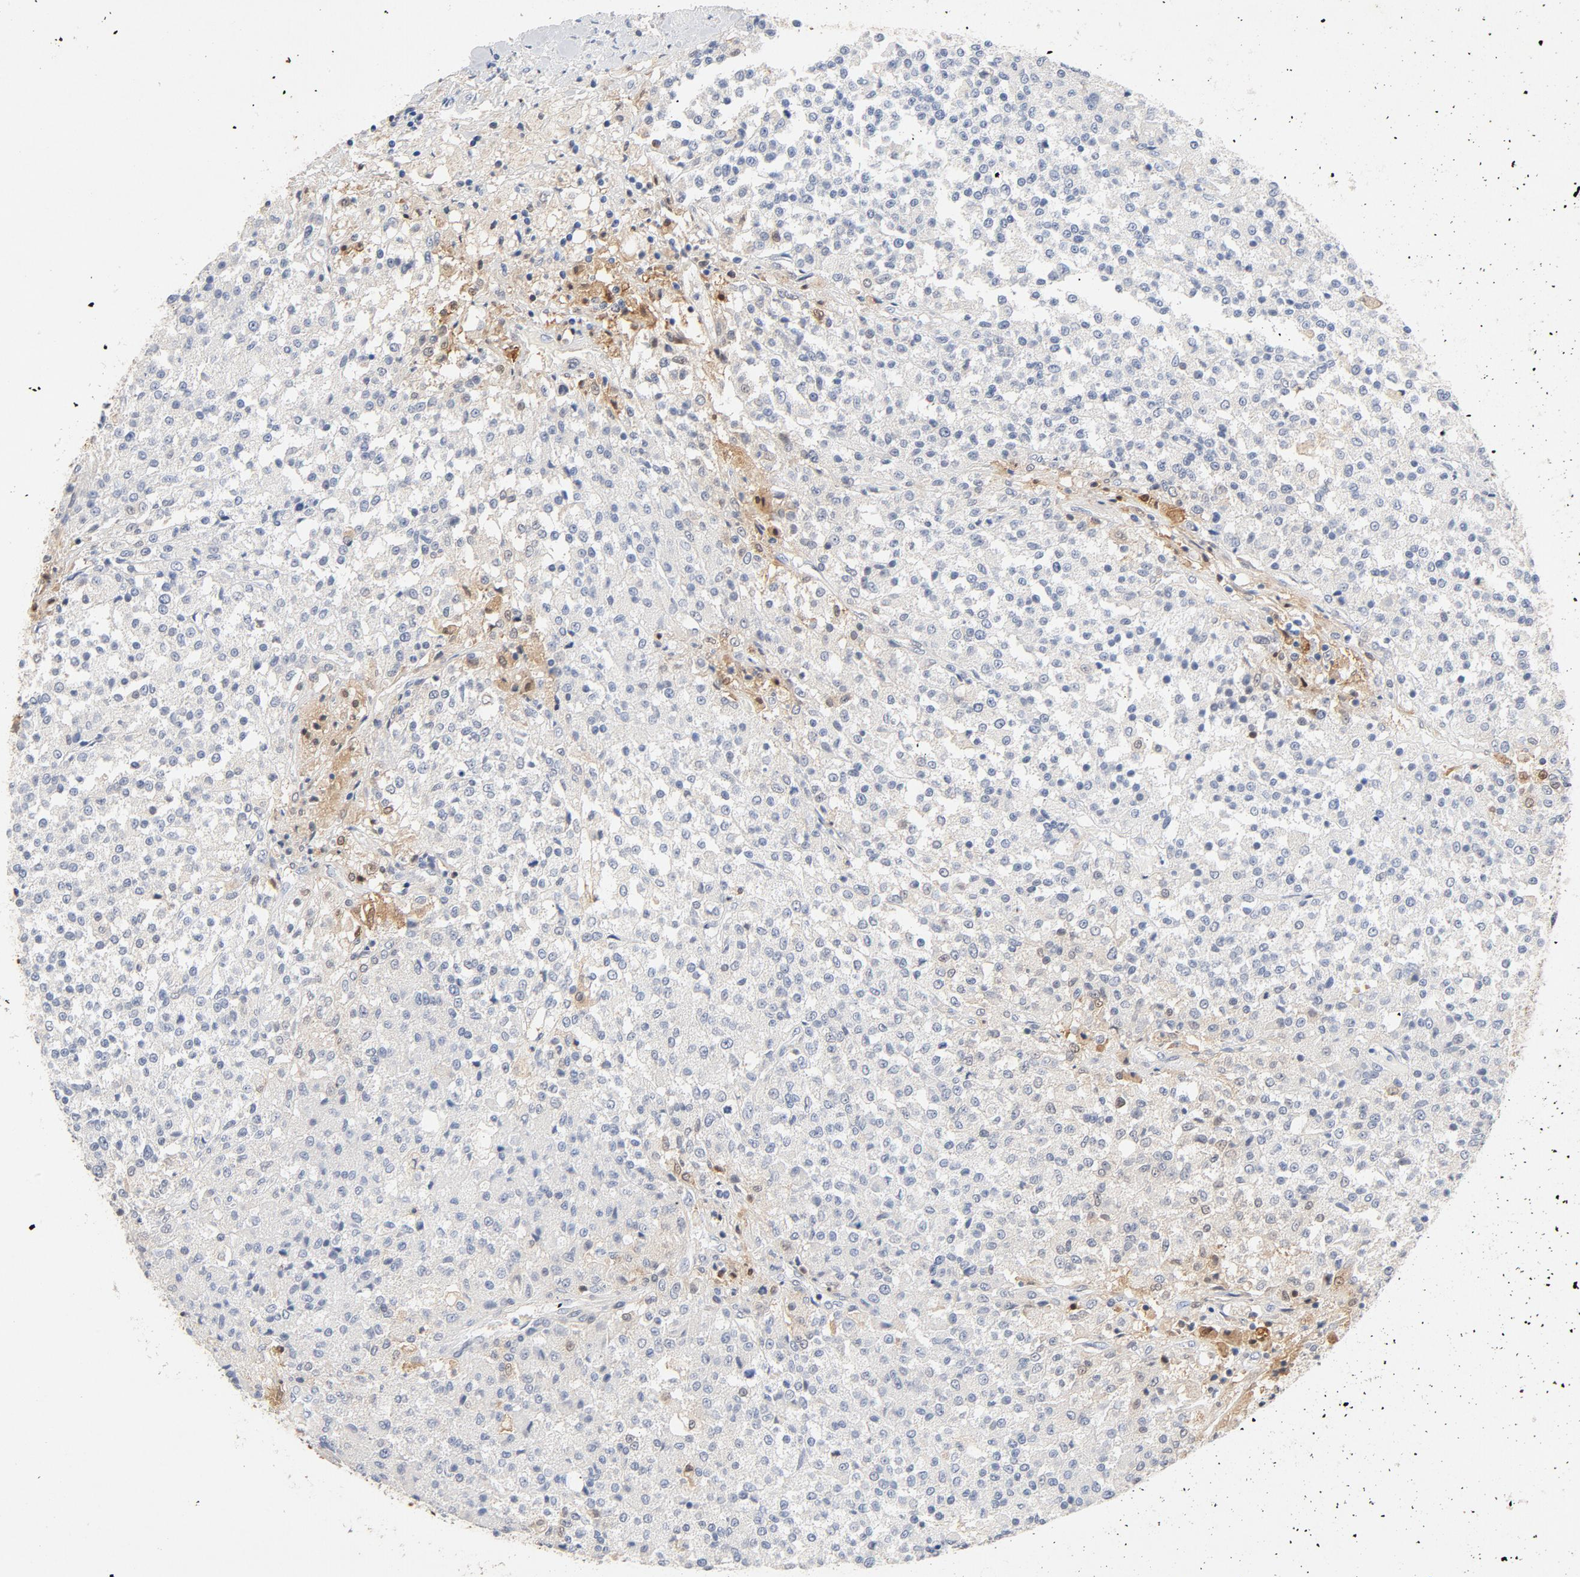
{"staining": {"intensity": "negative", "quantity": "none", "location": "none"}, "tissue": "testis cancer", "cell_type": "Tumor cells", "image_type": "cancer", "snomed": [{"axis": "morphology", "description": "Seminoma, NOS"}, {"axis": "topography", "description": "Testis"}], "caption": "Immunohistochemistry image of neoplastic tissue: human seminoma (testis) stained with DAB reveals no significant protein staining in tumor cells.", "gene": "STAT1", "patient": {"sex": "male", "age": 59}}